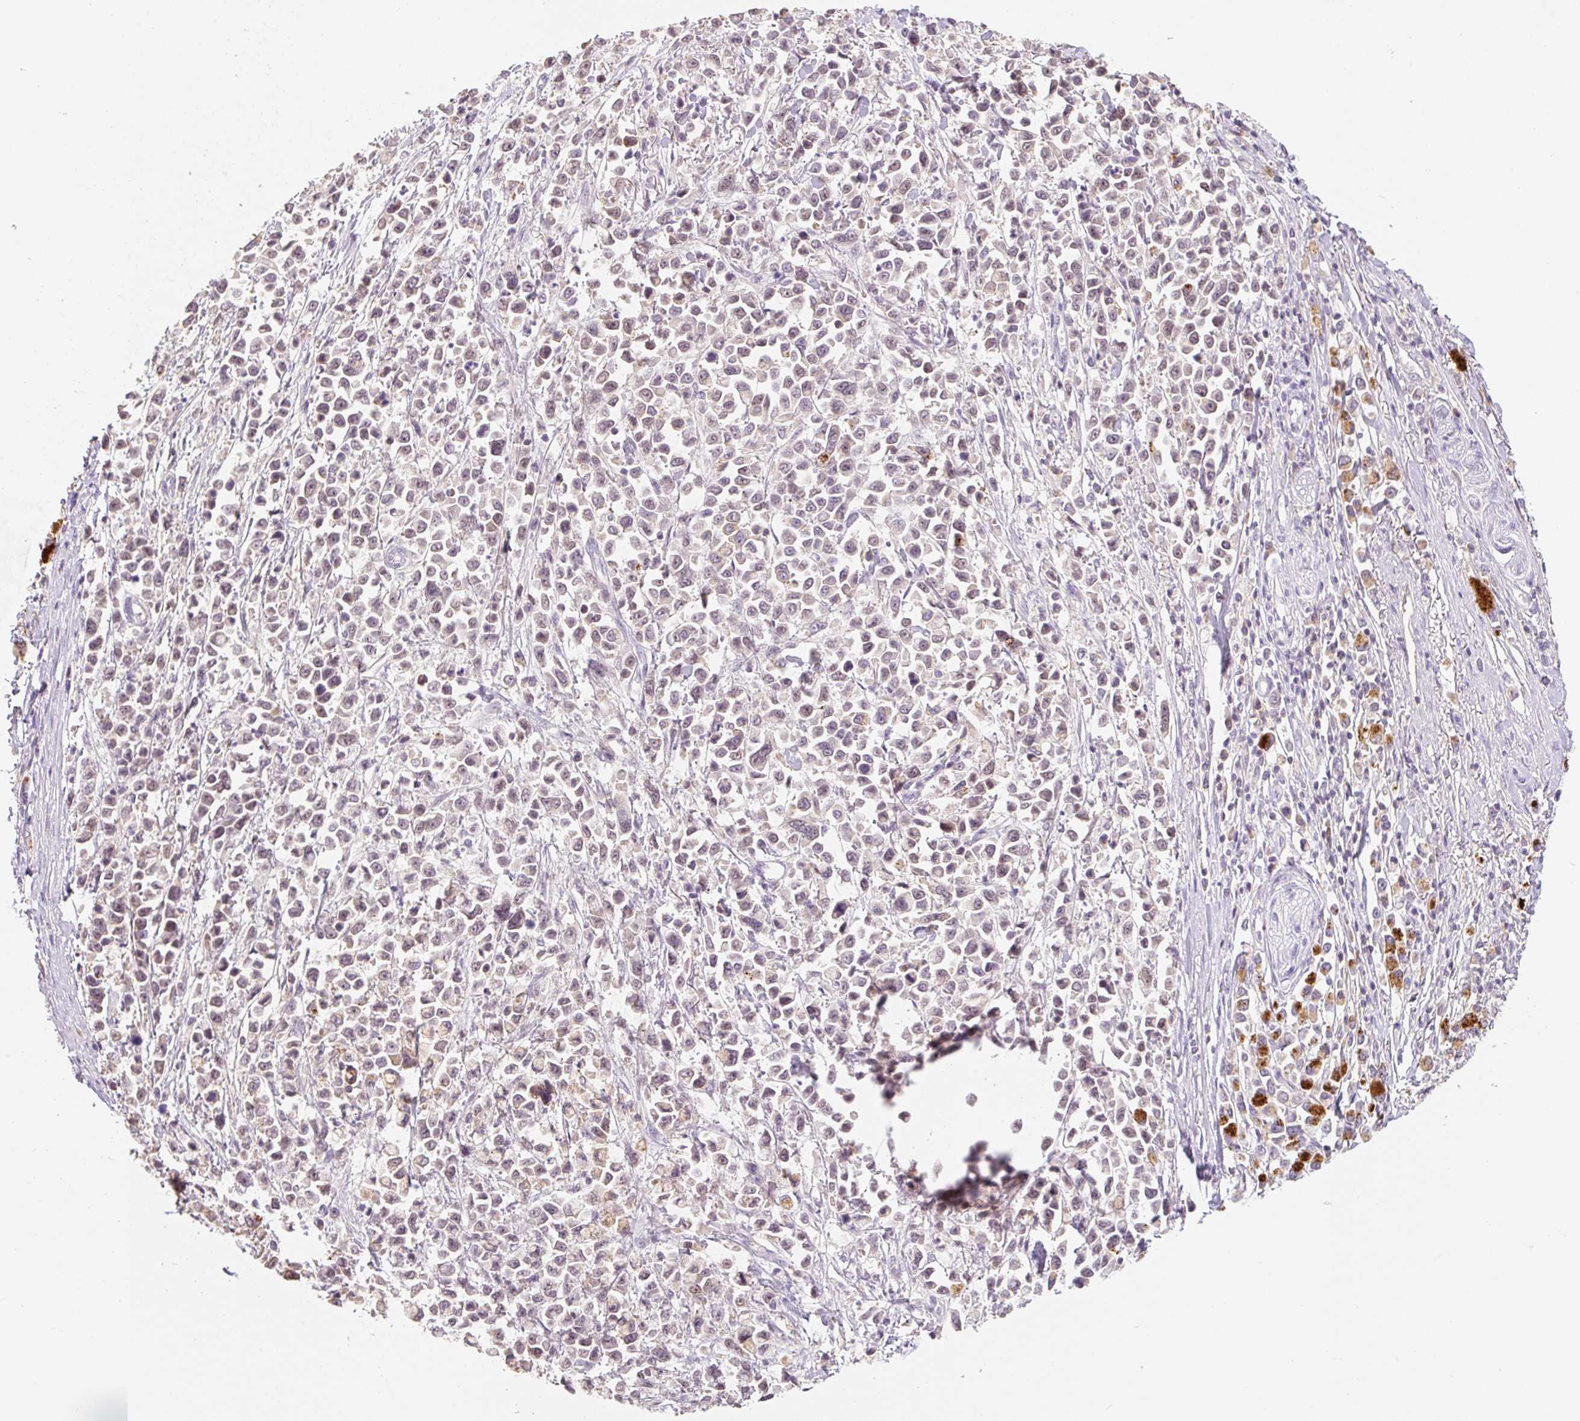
{"staining": {"intensity": "weak", "quantity": "25%-75%", "location": "cytoplasmic/membranous,nuclear"}, "tissue": "stomach cancer", "cell_type": "Tumor cells", "image_type": "cancer", "snomed": [{"axis": "morphology", "description": "Adenocarcinoma, NOS"}, {"axis": "topography", "description": "Stomach"}], "caption": "Brown immunohistochemical staining in stomach cancer (adenocarcinoma) reveals weak cytoplasmic/membranous and nuclear positivity in approximately 25%-75% of tumor cells.", "gene": "MIA2", "patient": {"sex": "female", "age": 81}}